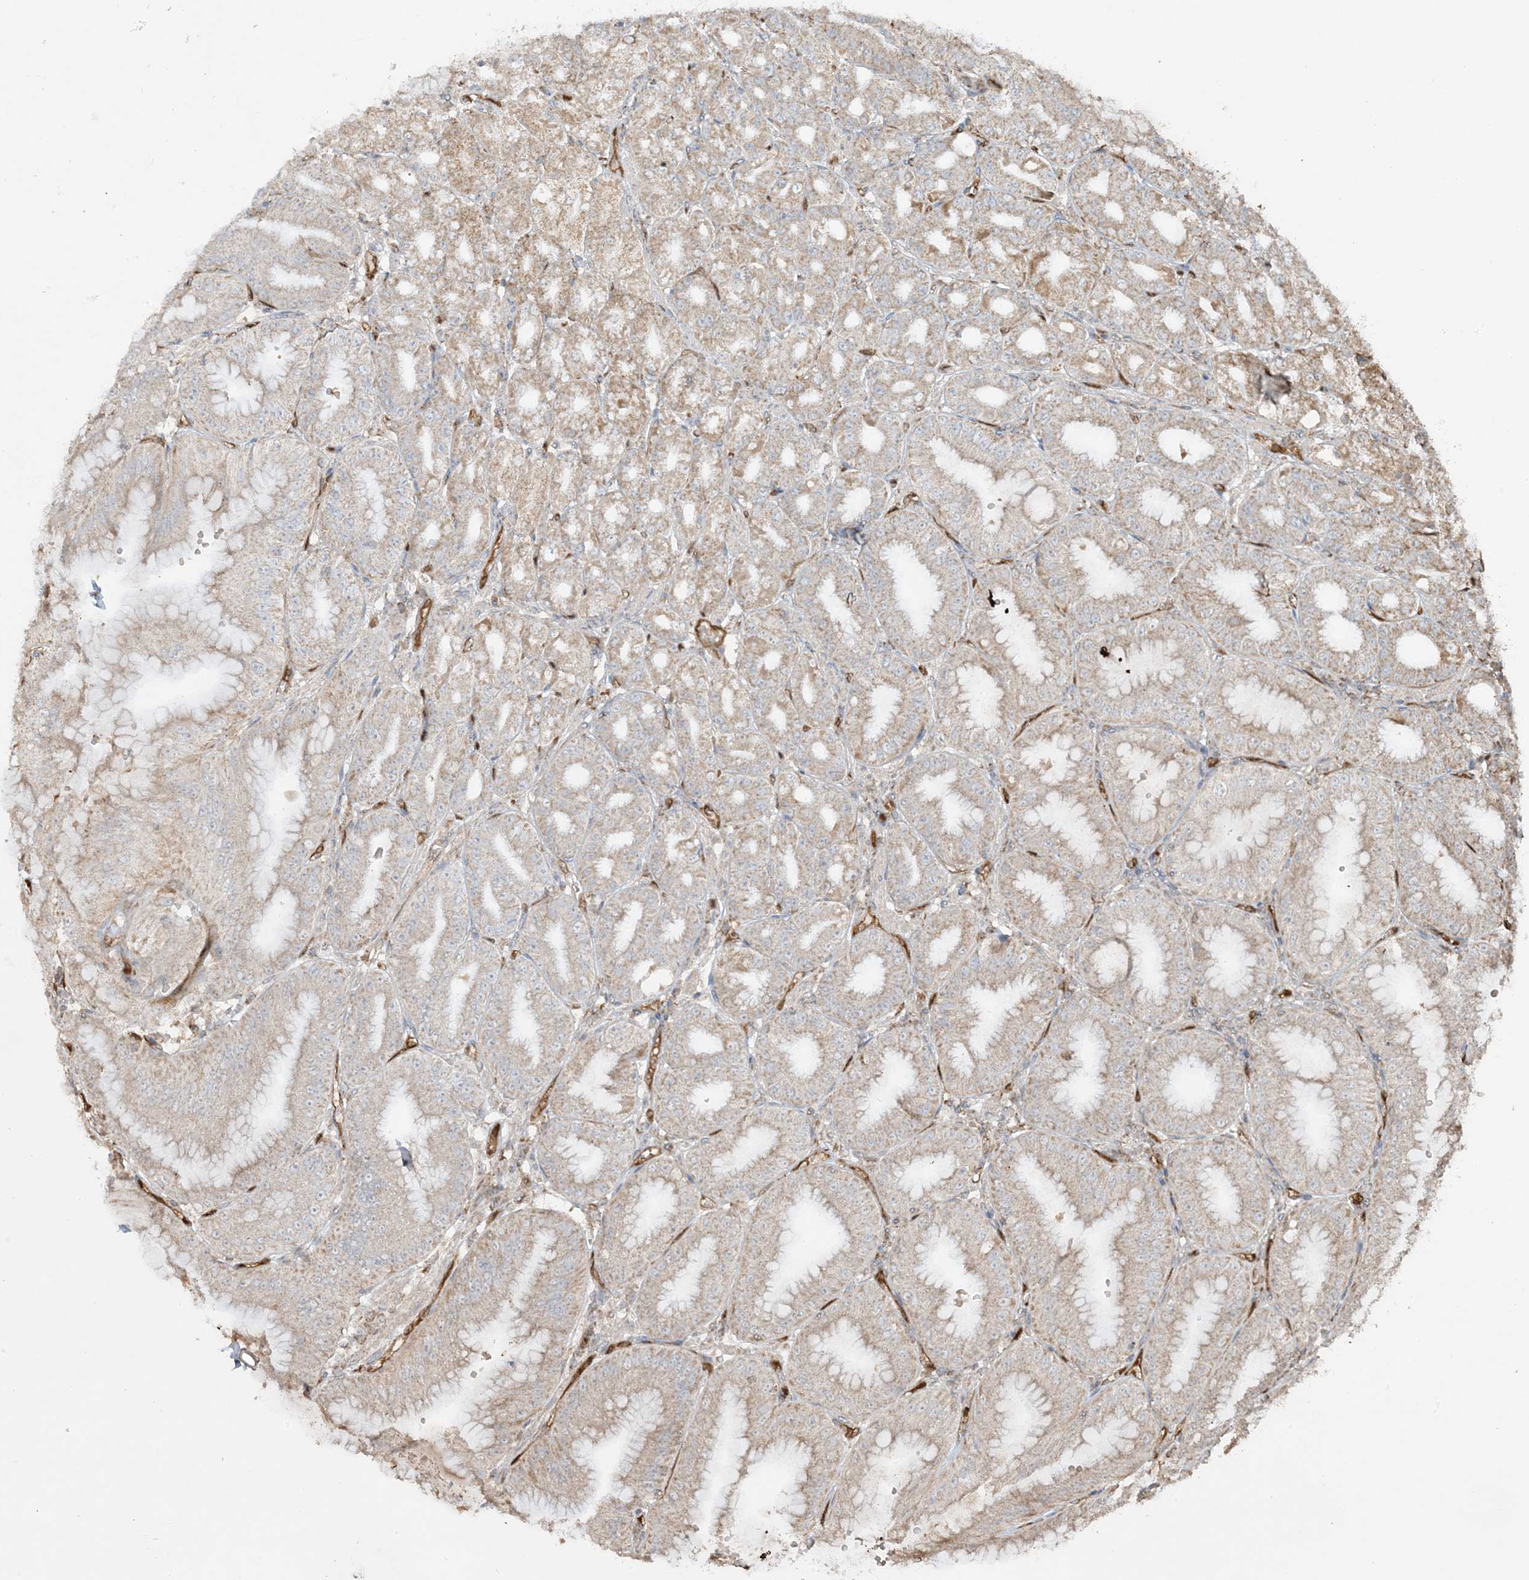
{"staining": {"intensity": "weak", "quantity": ">75%", "location": "cytoplasmic/membranous"}, "tissue": "stomach", "cell_type": "Glandular cells", "image_type": "normal", "snomed": [{"axis": "morphology", "description": "Normal tissue, NOS"}, {"axis": "topography", "description": "Stomach, lower"}], "caption": "A low amount of weak cytoplasmic/membranous expression is identified in about >75% of glandular cells in unremarkable stomach. The protein is shown in brown color, while the nuclei are stained blue.", "gene": "PPM1F", "patient": {"sex": "male", "age": 71}}